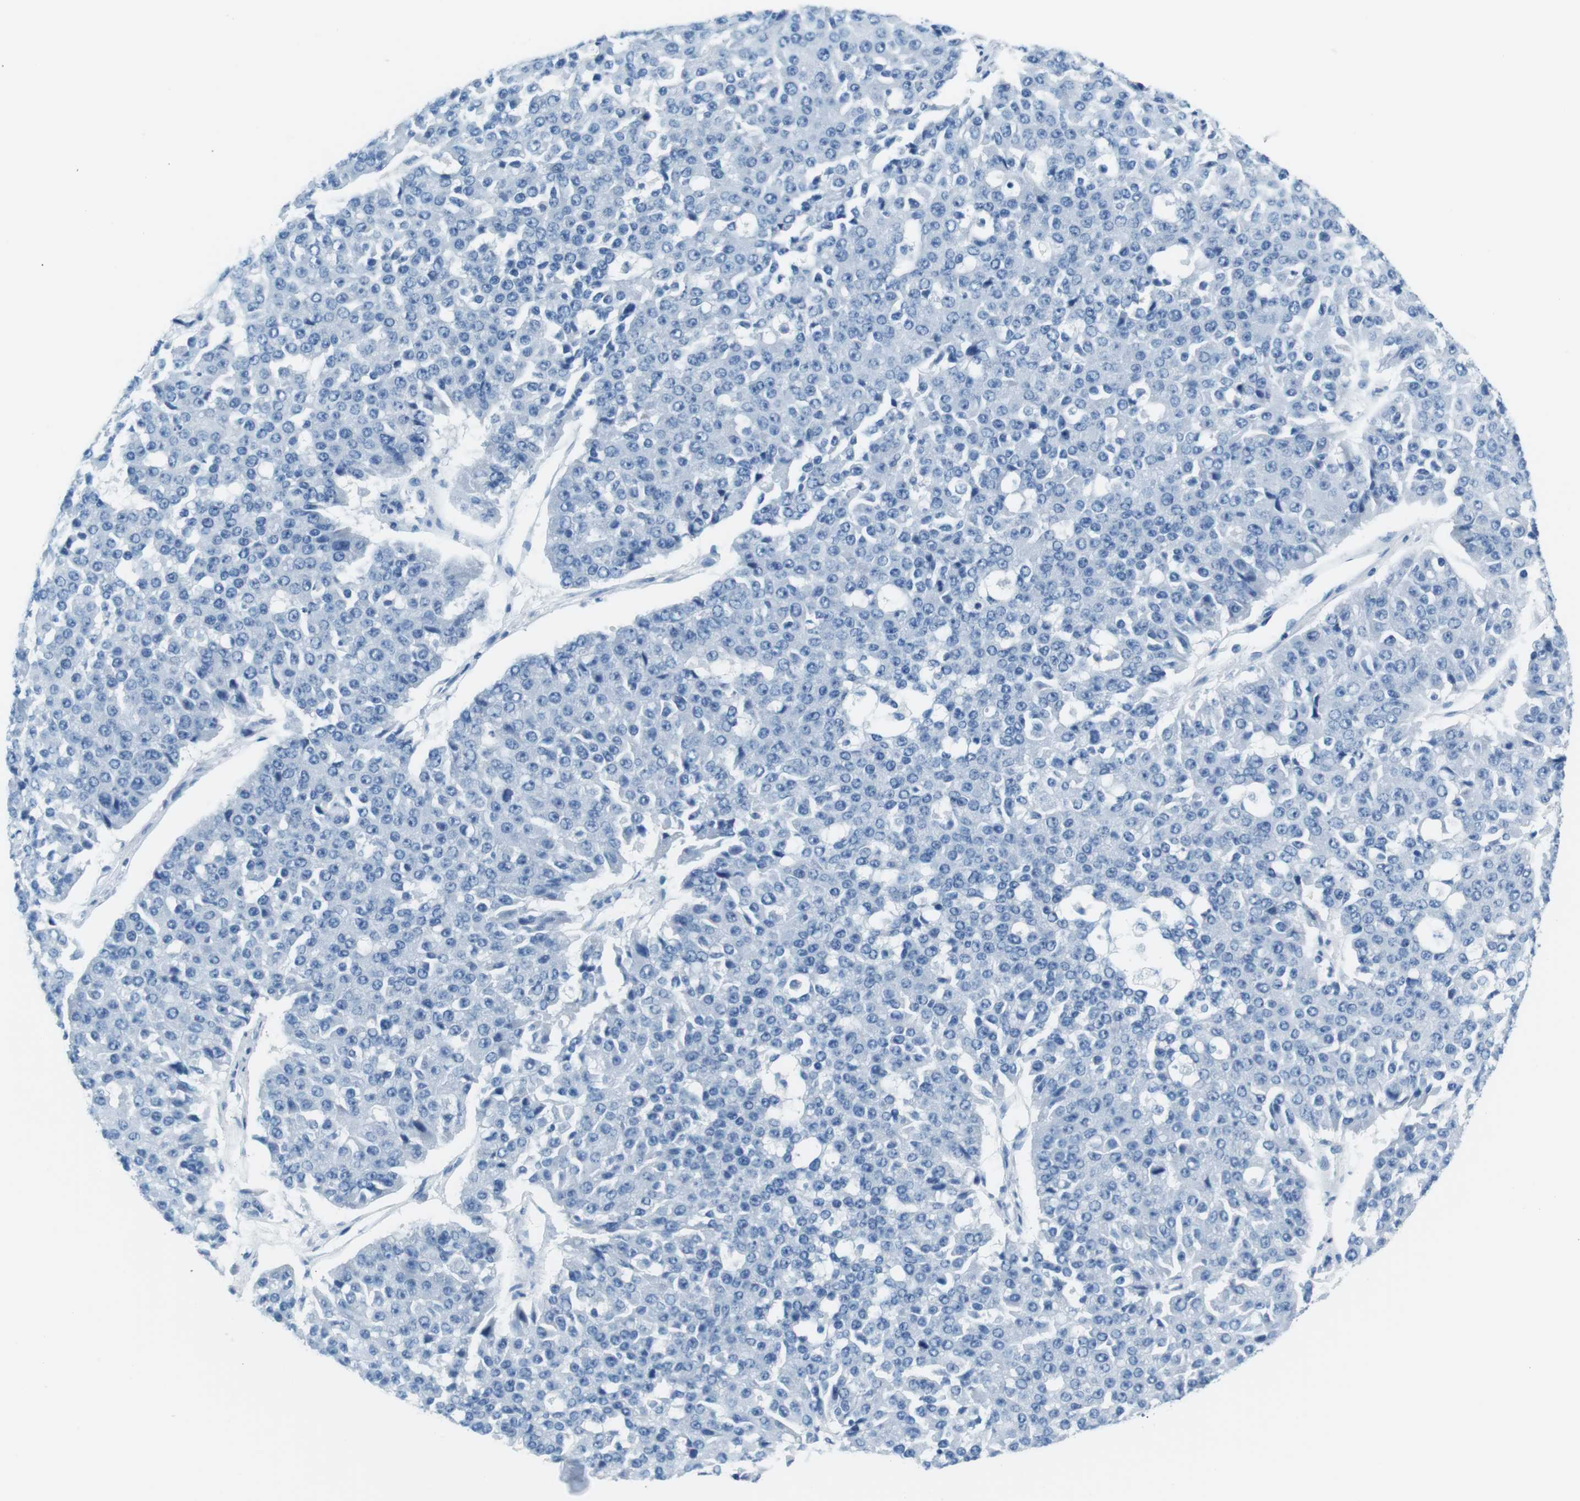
{"staining": {"intensity": "negative", "quantity": "none", "location": "none"}, "tissue": "pancreatic cancer", "cell_type": "Tumor cells", "image_type": "cancer", "snomed": [{"axis": "morphology", "description": "Adenocarcinoma, NOS"}, {"axis": "topography", "description": "Pancreas"}], "caption": "Photomicrograph shows no significant protein positivity in tumor cells of adenocarcinoma (pancreatic).", "gene": "TFAP2C", "patient": {"sex": "male", "age": 50}}